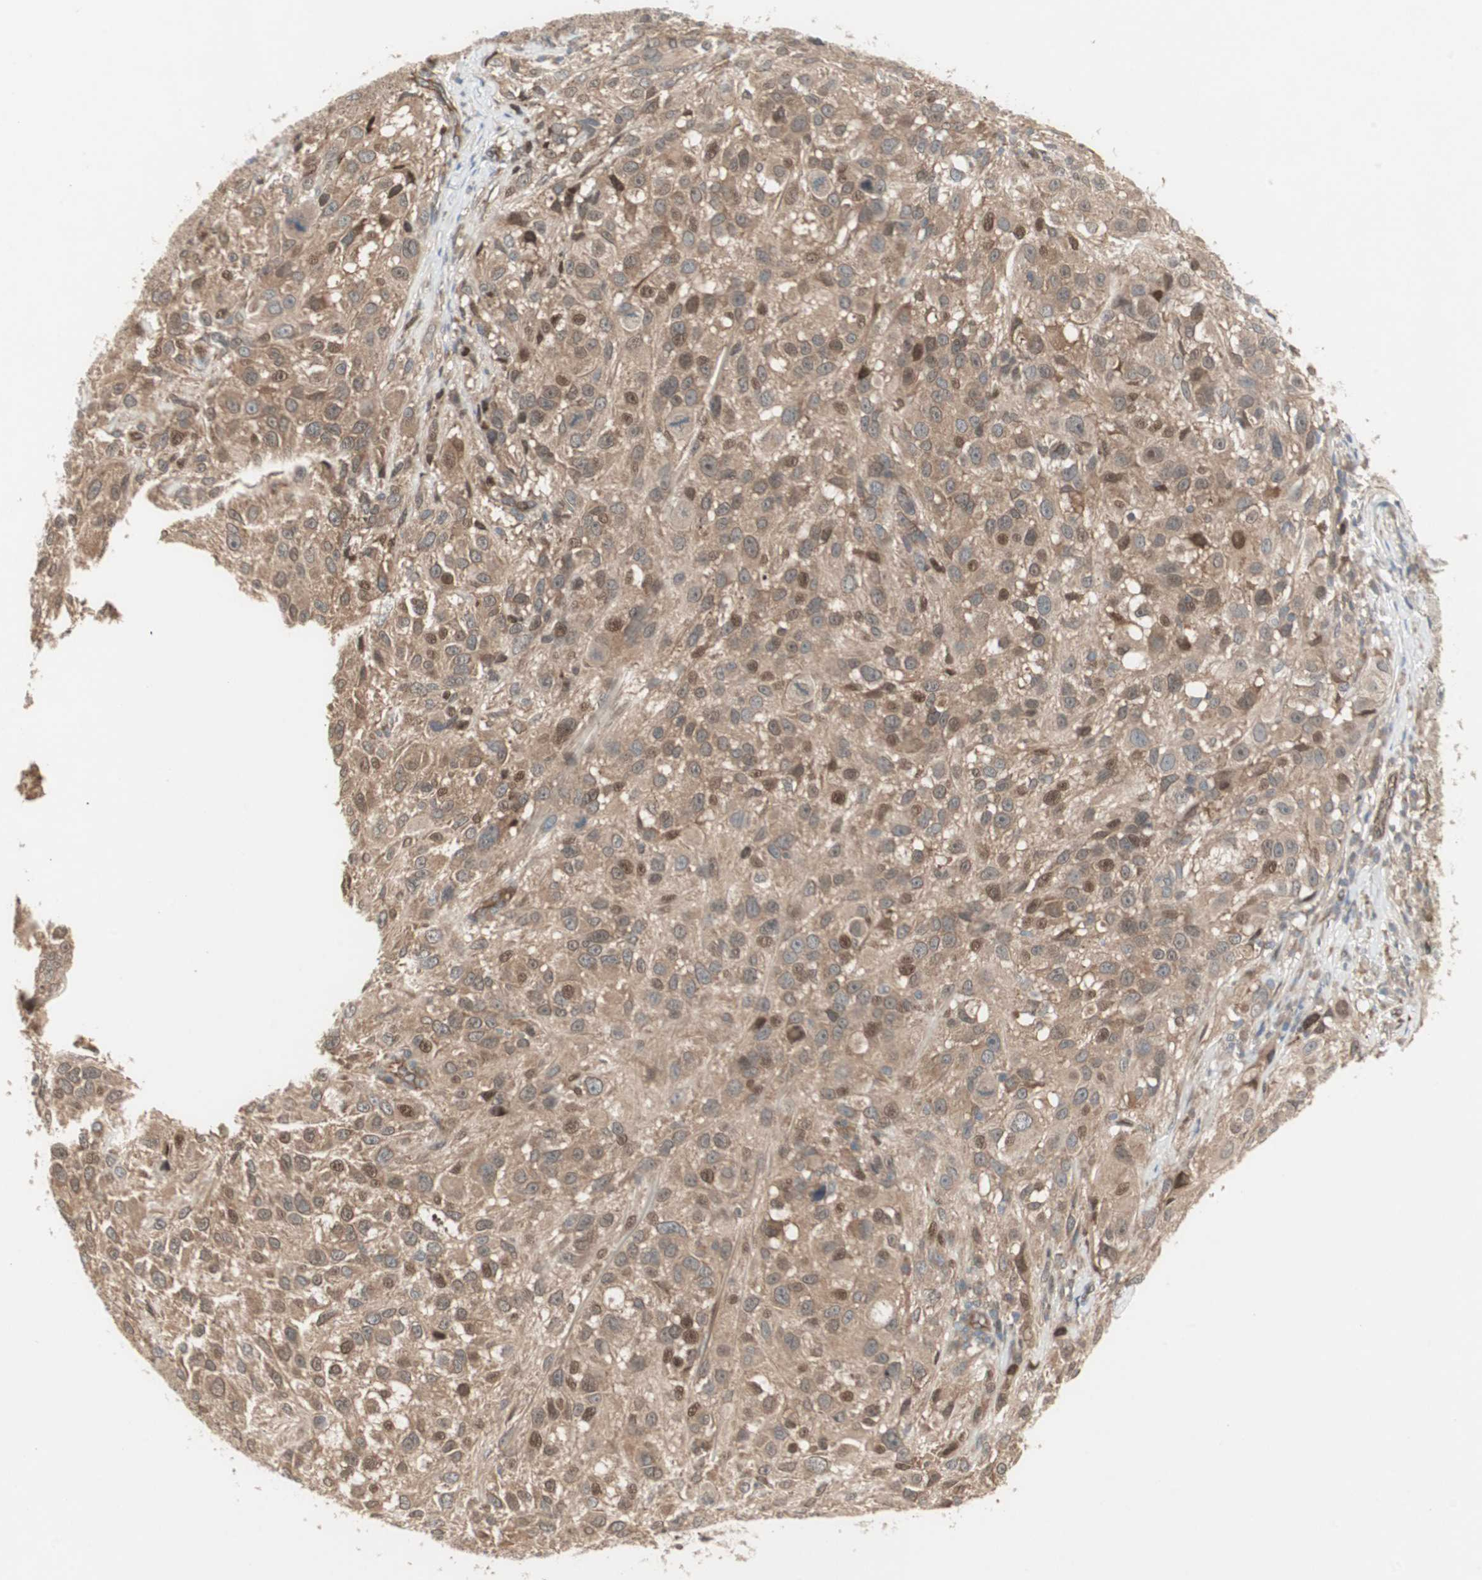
{"staining": {"intensity": "moderate", "quantity": ">75%", "location": "cytoplasmic/membranous,nuclear"}, "tissue": "melanoma", "cell_type": "Tumor cells", "image_type": "cancer", "snomed": [{"axis": "morphology", "description": "Necrosis, NOS"}, {"axis": "morphology", "description": "Malignant melanoma, NOS"}, {"axis": "topography", "description": "Skin"}], "caption": "Immunohistochemical staining of human malignant melanoma demonstrates moderate cytoplasmic/membranous and nuclear protein expression in about >75% of tumor cells.", "gene": "PFDN1", "patient": {"sex": "female", "age": 87}}